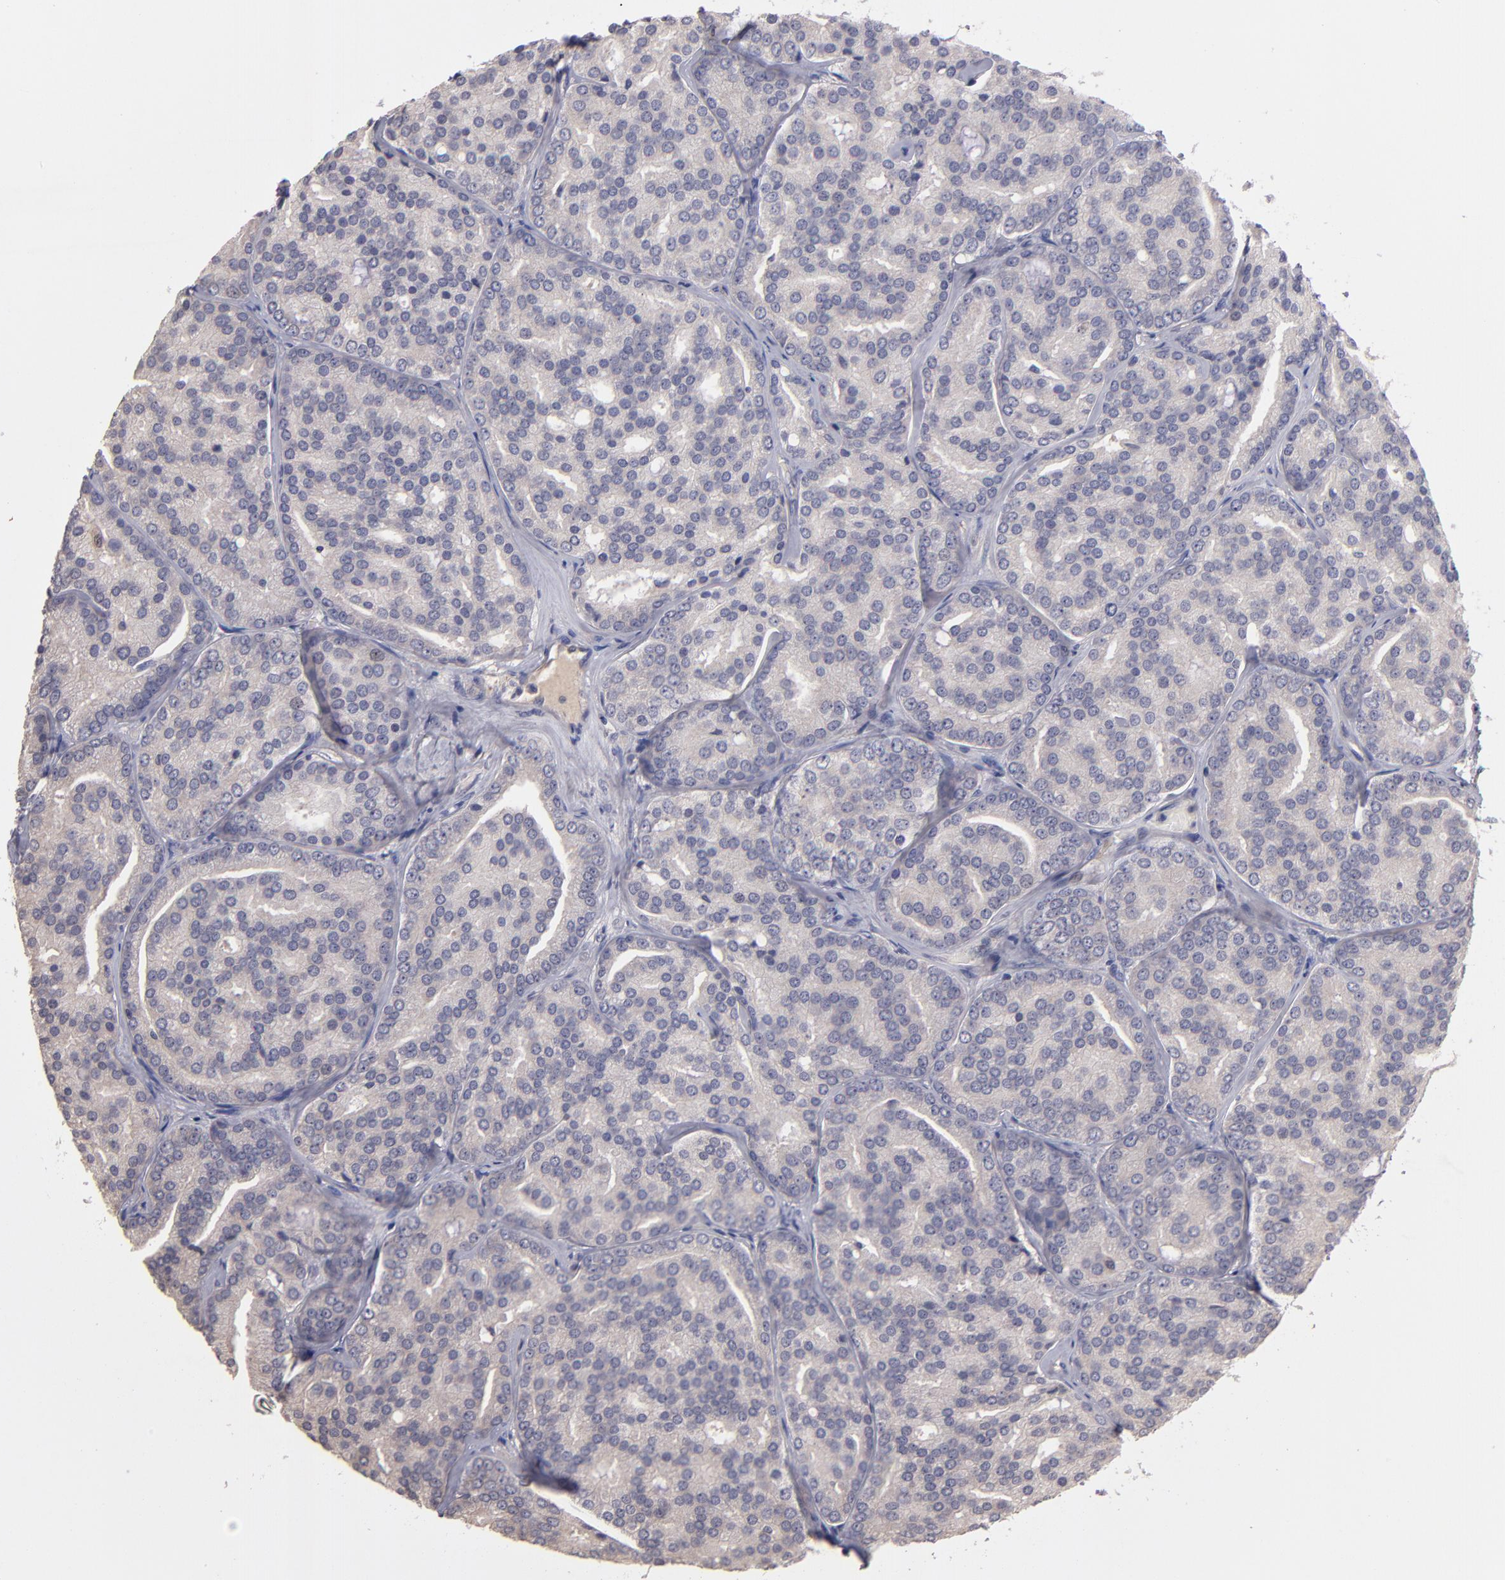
{"staining": {"intensity": "negative", "quantity": "none", "location": "none"}, "tissue": "prostate cancer", "cell_type": "Tumor cells", "image_type": "cancer", "snomed": [{"axis": "morphology", "description": "Adenocarcinoma, High grade"}, {"axis": "topography", "description": "Prostate"}], "caption": "This is a image of immunohistochemistry (IHC) staining of prostate cancer, which shows no staining in tumor cells.", "gene": "GNAZ", "patient": {"sex": "male", "age": 64}}